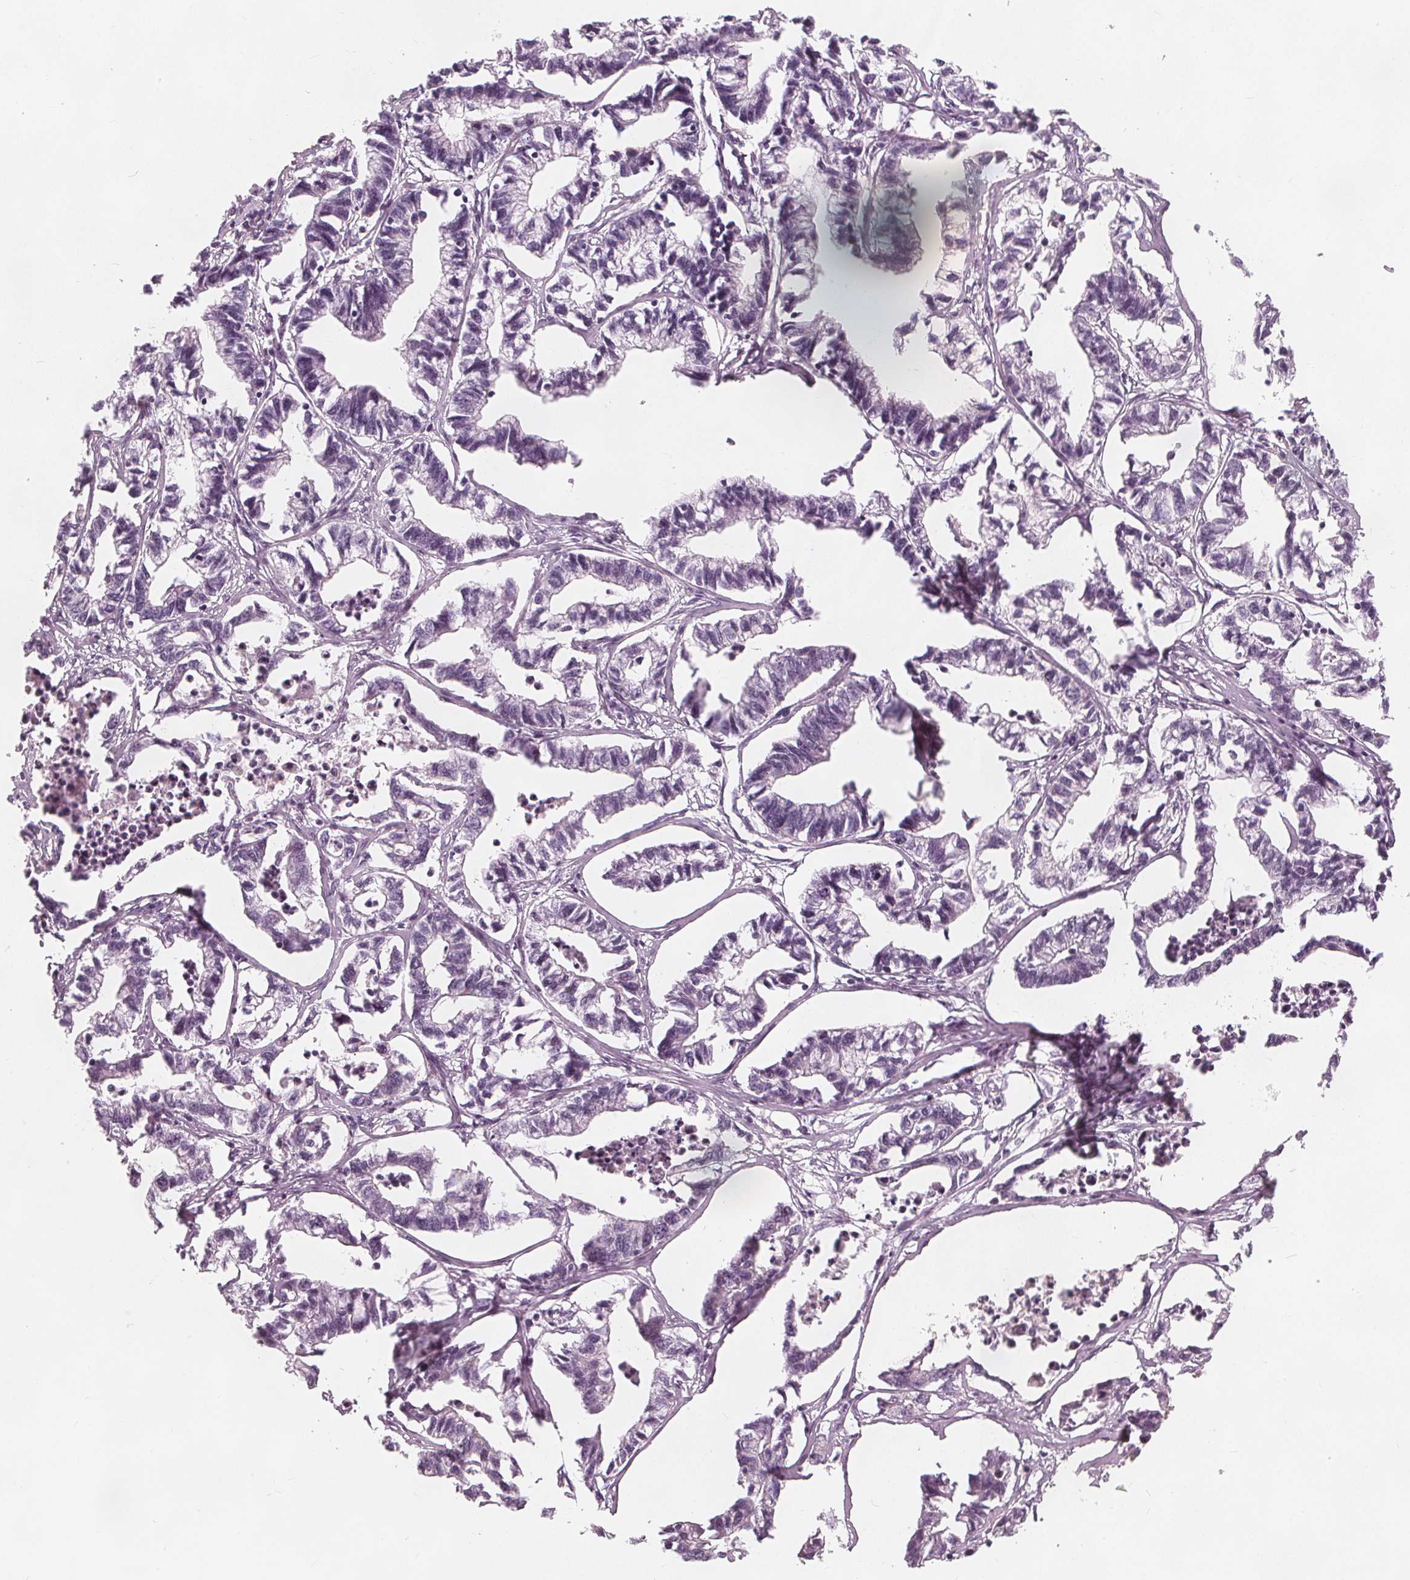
{"staining": {"intensity": "negative", "quantity": "none", "location": "none"}, "tissue": "stomach cancer", "cell_type": "Tumor cells", "image_type": "cancer", "snomed": [{"axis": "morphology", "description": "Adenocarcinoma, NOS"}, {"axis": "topography", "description": "Stomach"}], "caption": "An IHC histopathology image of stomach cancer is shown. There is no staining in tumor cells of stomach cancer. (DAB (3,3'-diaminobenzidine) IHC visualized using brightfield microscopy, high magnification).", "gene": "BRSK1", "patient": {"sex": "male", "age": 83}}